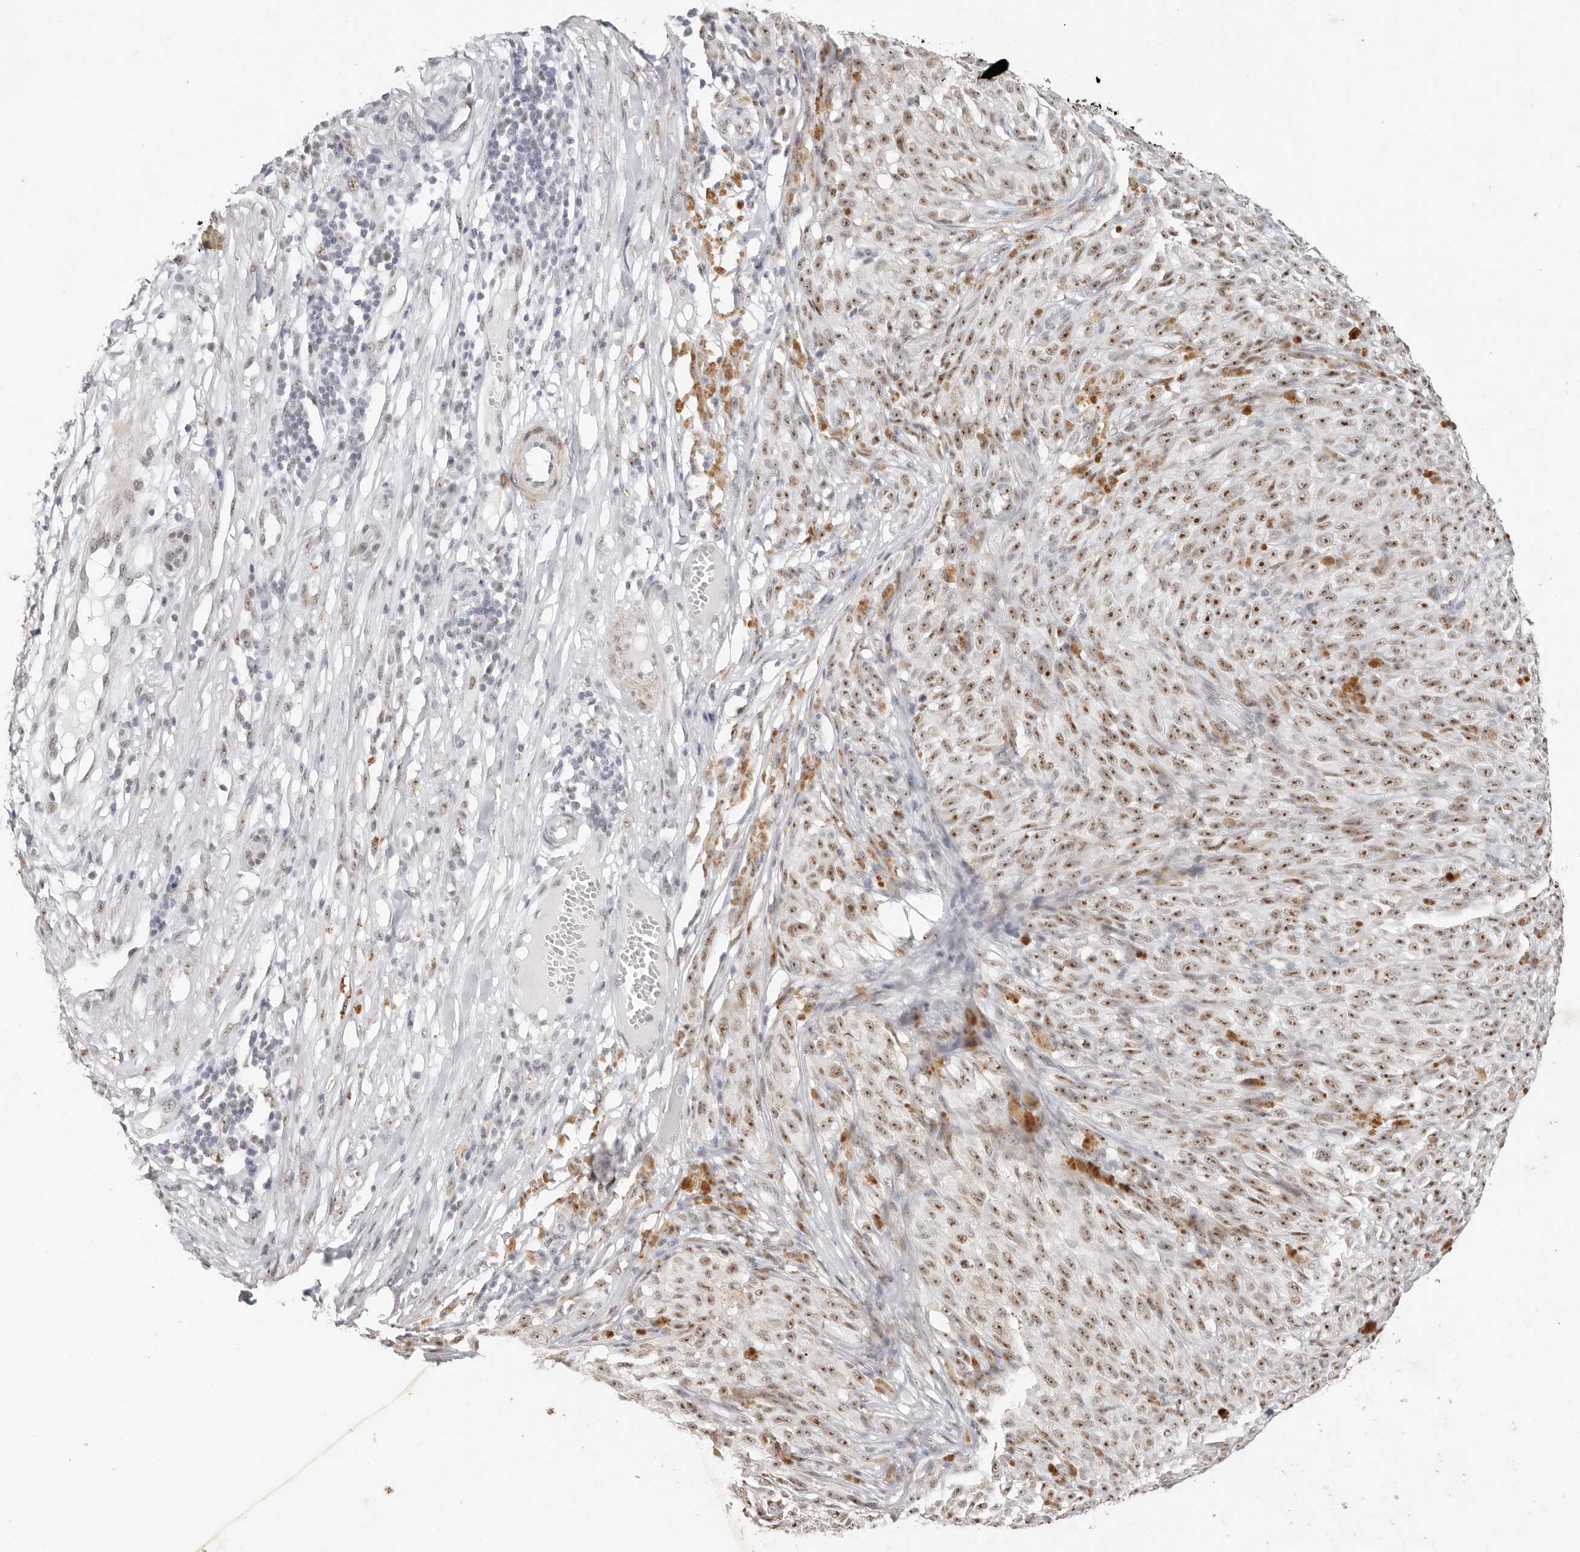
{"staining": {"intensity": "moderate", "quantity": ">75%", "location": "nuclear"}, "tissue": "melanoma", "cell_type": "Tumor cells", "image_type": "cancer", "snomed": [{"axis": "morphology", "description": "Malignant melanoma, NOS"}, {"axis": "topography", "description": "Skin"}], "caption": "The image exhibits immunohistochemical staining of melanoma. There is moderate nuclear staining is identified in approximately >75% of tumor cells.", "gene": "LARP7", "patient": {"sex": "female", "age": 82}}